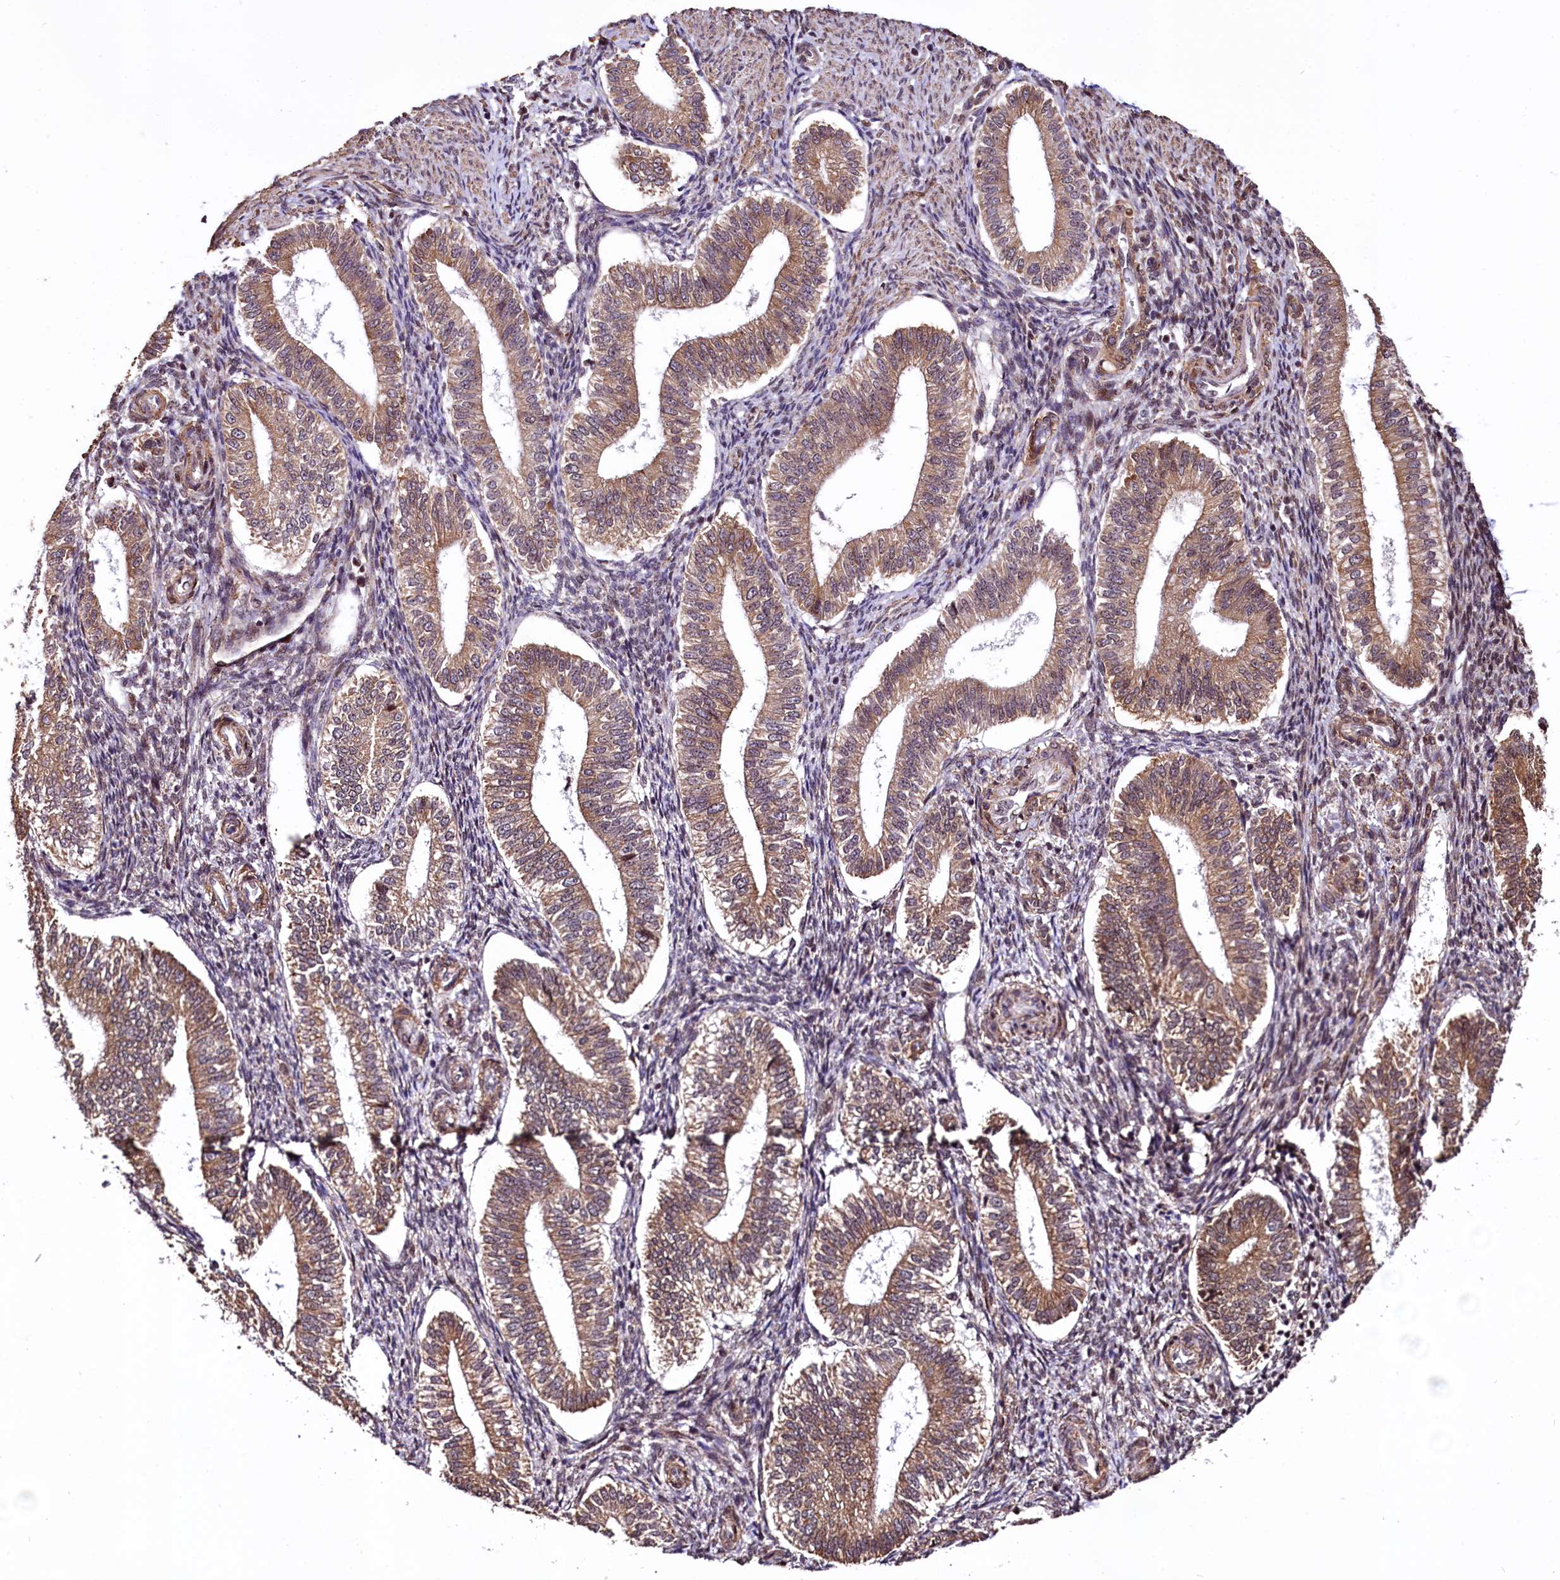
{"staining": {"intensity": "strong", "quantity": "25%-75%", "location": "cytoplasmic/membranous,nuclear"}, "tissue": "endometrium", "cell_type": "Cells in endometrial stroma", "image_type": "normal", "snomed": [{"axis": "morphology", "description": "Normal tissue, NOS"}, {"axis": "topography", "description": "Endometrium"}], "caption": "Immunohistochemistry histopathology image of unremarkable human endometrium stained for a protein (brown), which exhibits high levels of strong cytoplasmic/membranous,nuclear positivity in about 25%-75% of cells in endometrial stroma.", "gene": "PDS5B", "patient": {"sex": "female", "age": 25}}